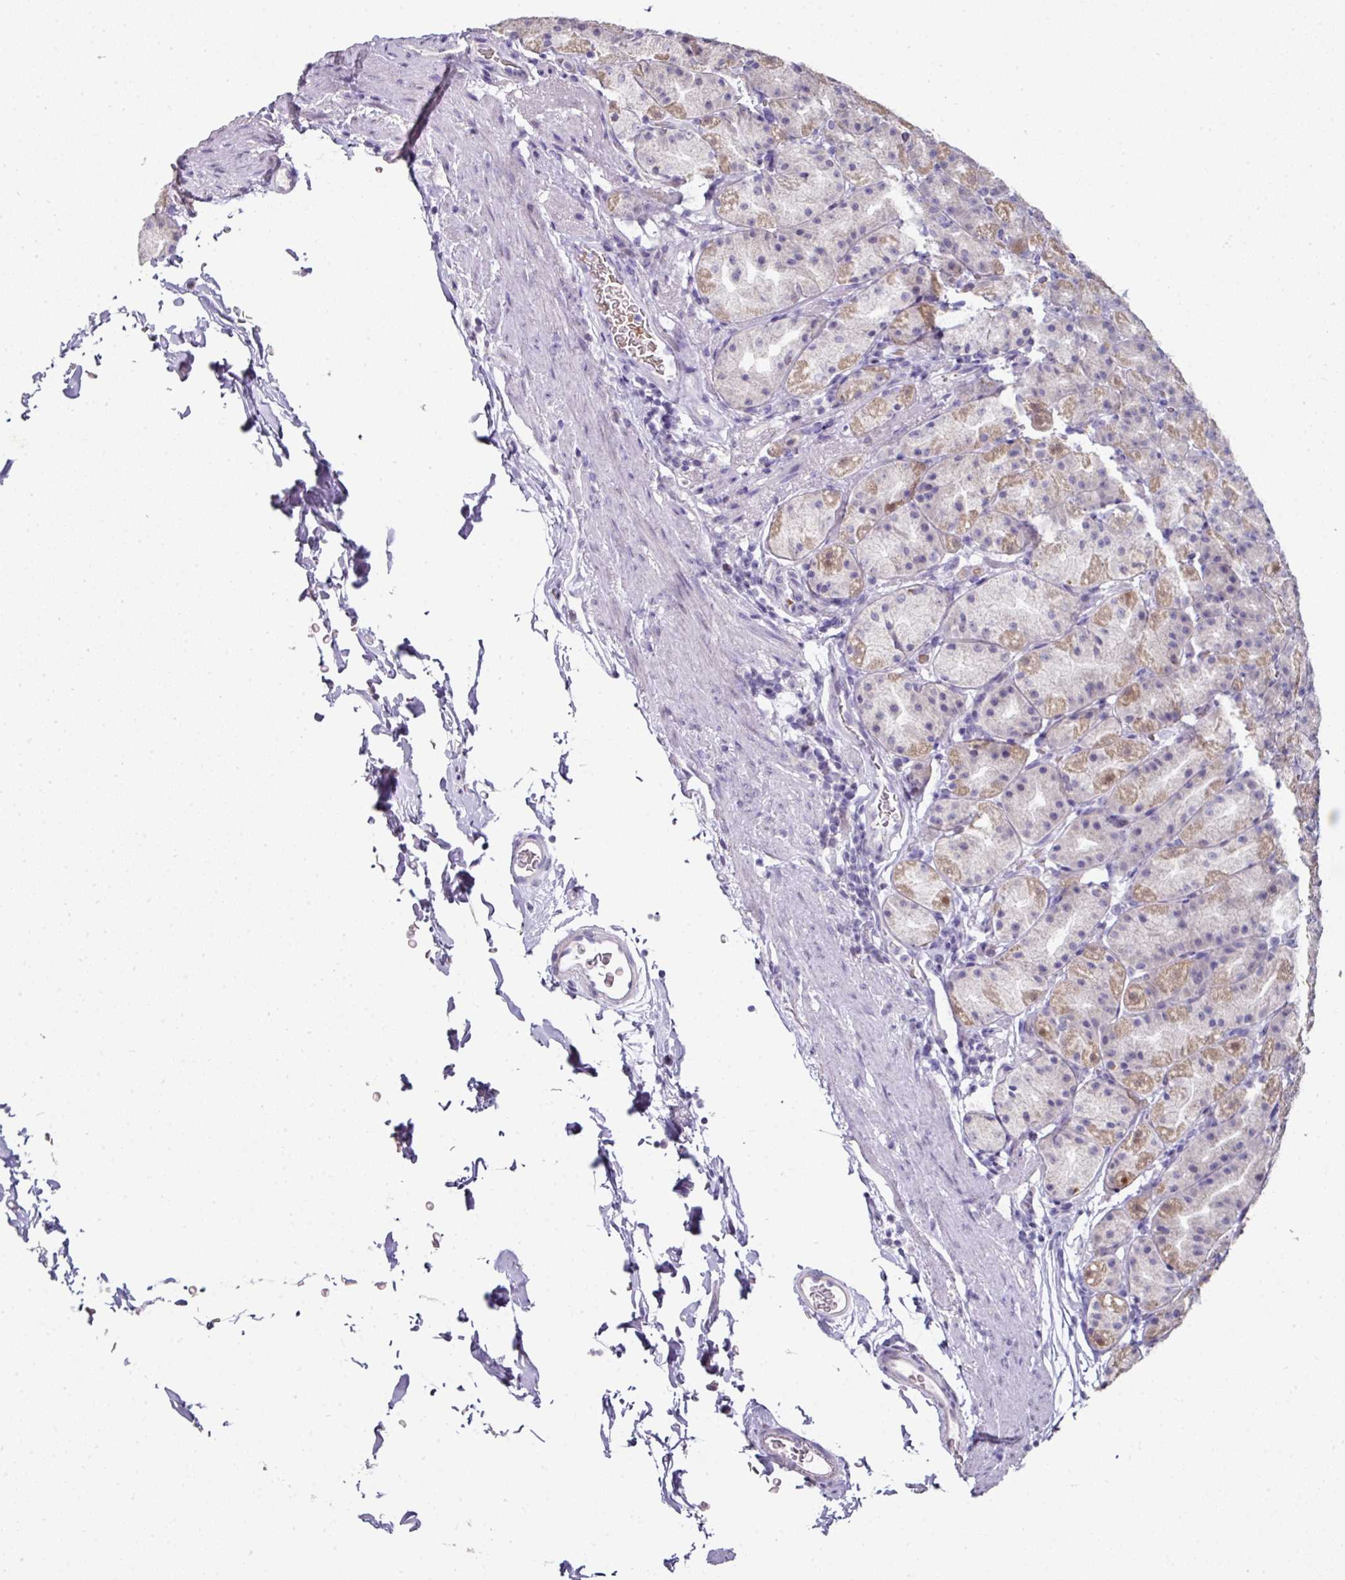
{"staining": {"intensity": "moderate", "quantity": "25%-75%", "location": "cytoplasmic/membranous"}, "tissue": "stomach", "cell_type": "Glandular cells", "image_type": "normal", "snomed": [{"axis": "morphology", "description": "Normal tissue, NOS"}, {"axis": "topography", "description": "Stomach, upper"}, {"axis": "topography", "description": "Stomach"}], "caption": "About 25%-75% of glandular cells in unremarkable human stomach demonstrate moderate cytoplasmic/membranous protein expression as visualized by brown immunohistochemical staining.", "gene": "ANKRD18A", "patient": {"sex": "male", "age": 68}}